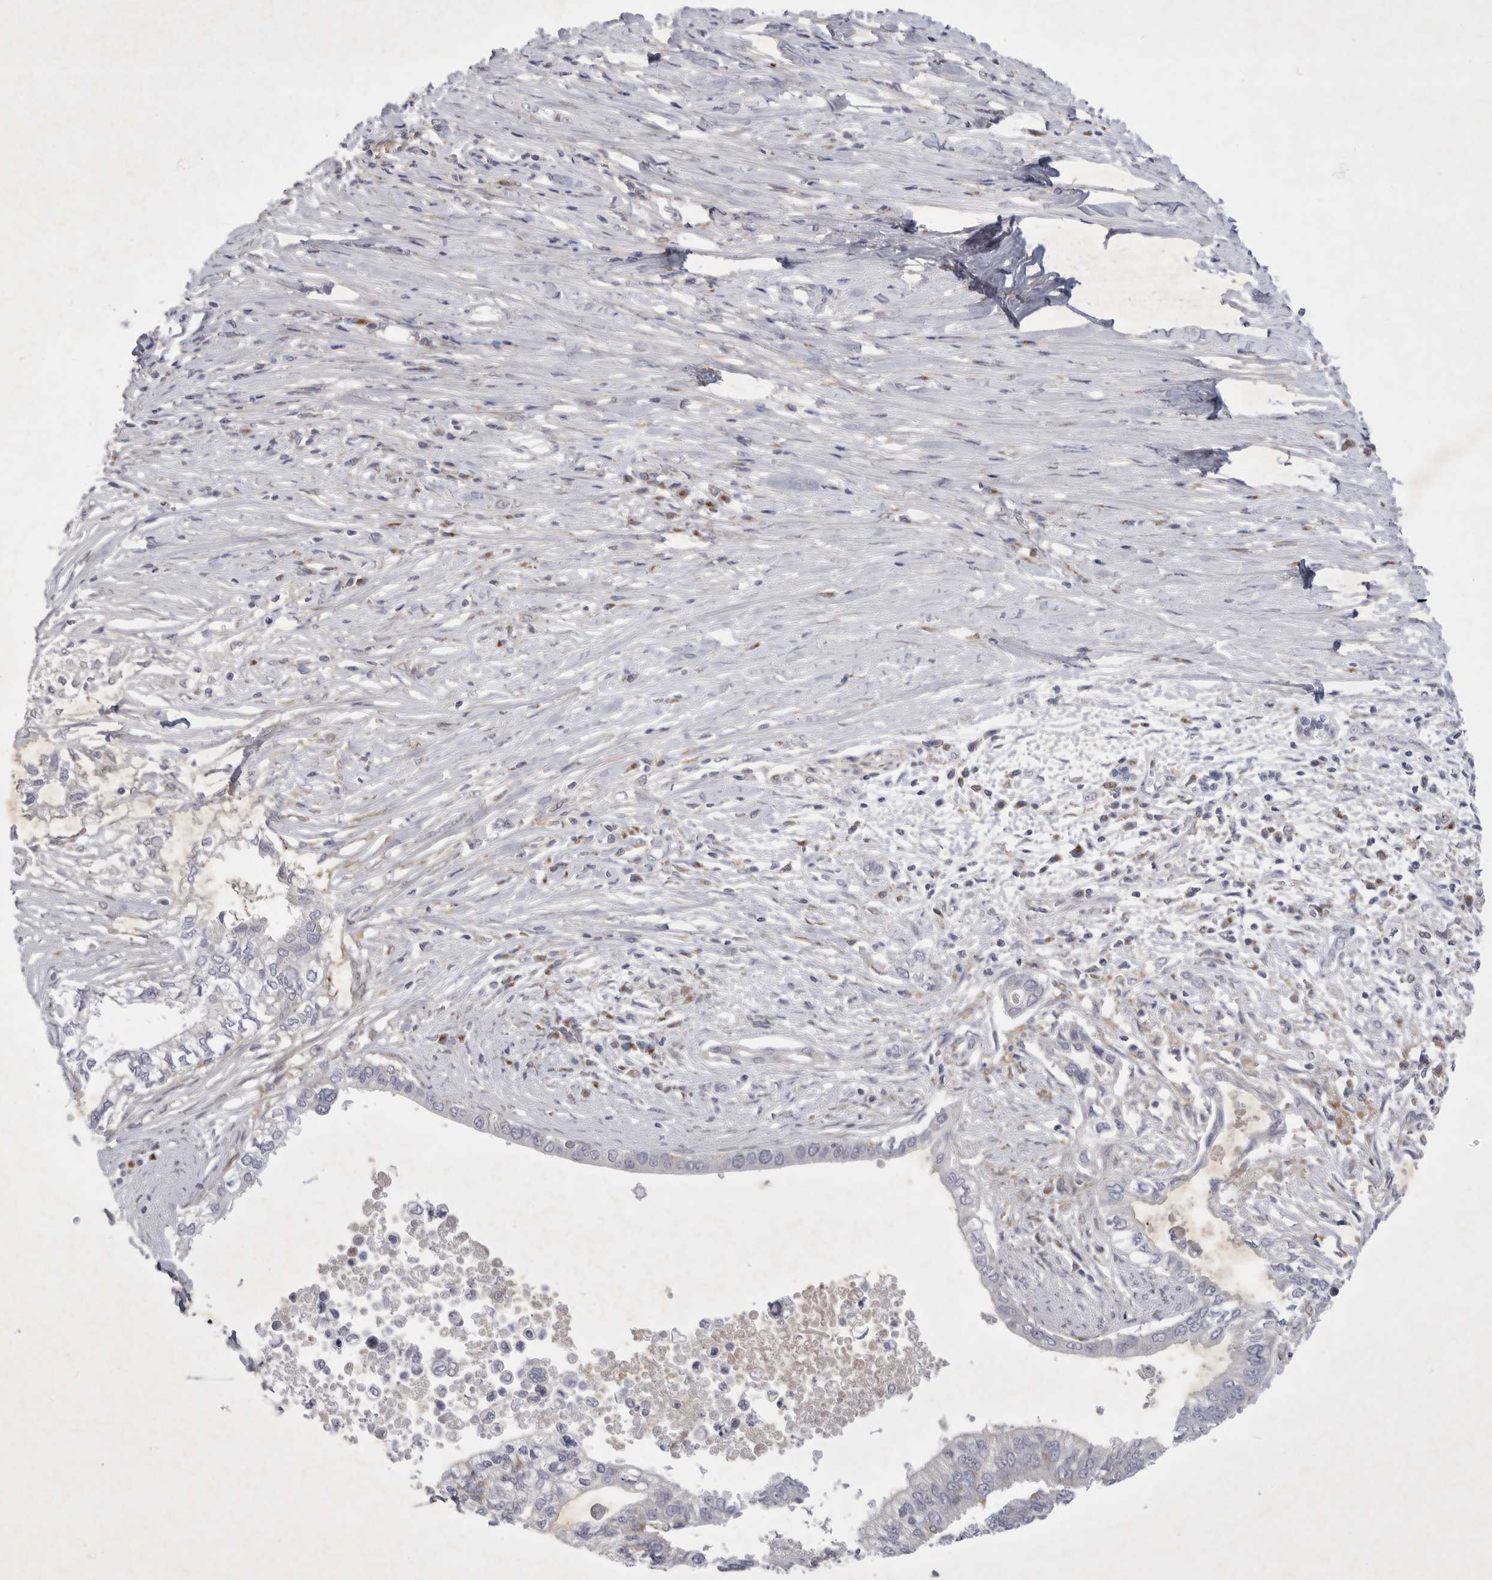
{"staining": {"intensity": "negative", "quantity": "none", "location": "none"}, "tissue": "pancreatic cancer", "cell_type": "Tumor cells", "image_type": "cancer", "snomed": [{"axis": "morphology", "description": "Normal tissue, NOS"}, {"axis": "morphology", "description": "Adenocarcinoma, NOS"}, {"axis": "topography", "description": "Pancreas"}, {"axis": "topography", "description": "Peripheral nerve tissue"}], "caption": "Pancreatic cancer stained for a protein using immunohistochemistry (IHC) exhibits no staining tumor cells.", "gene": "SIGLEC10", "patient": {"sex": "male", "age": 59}}